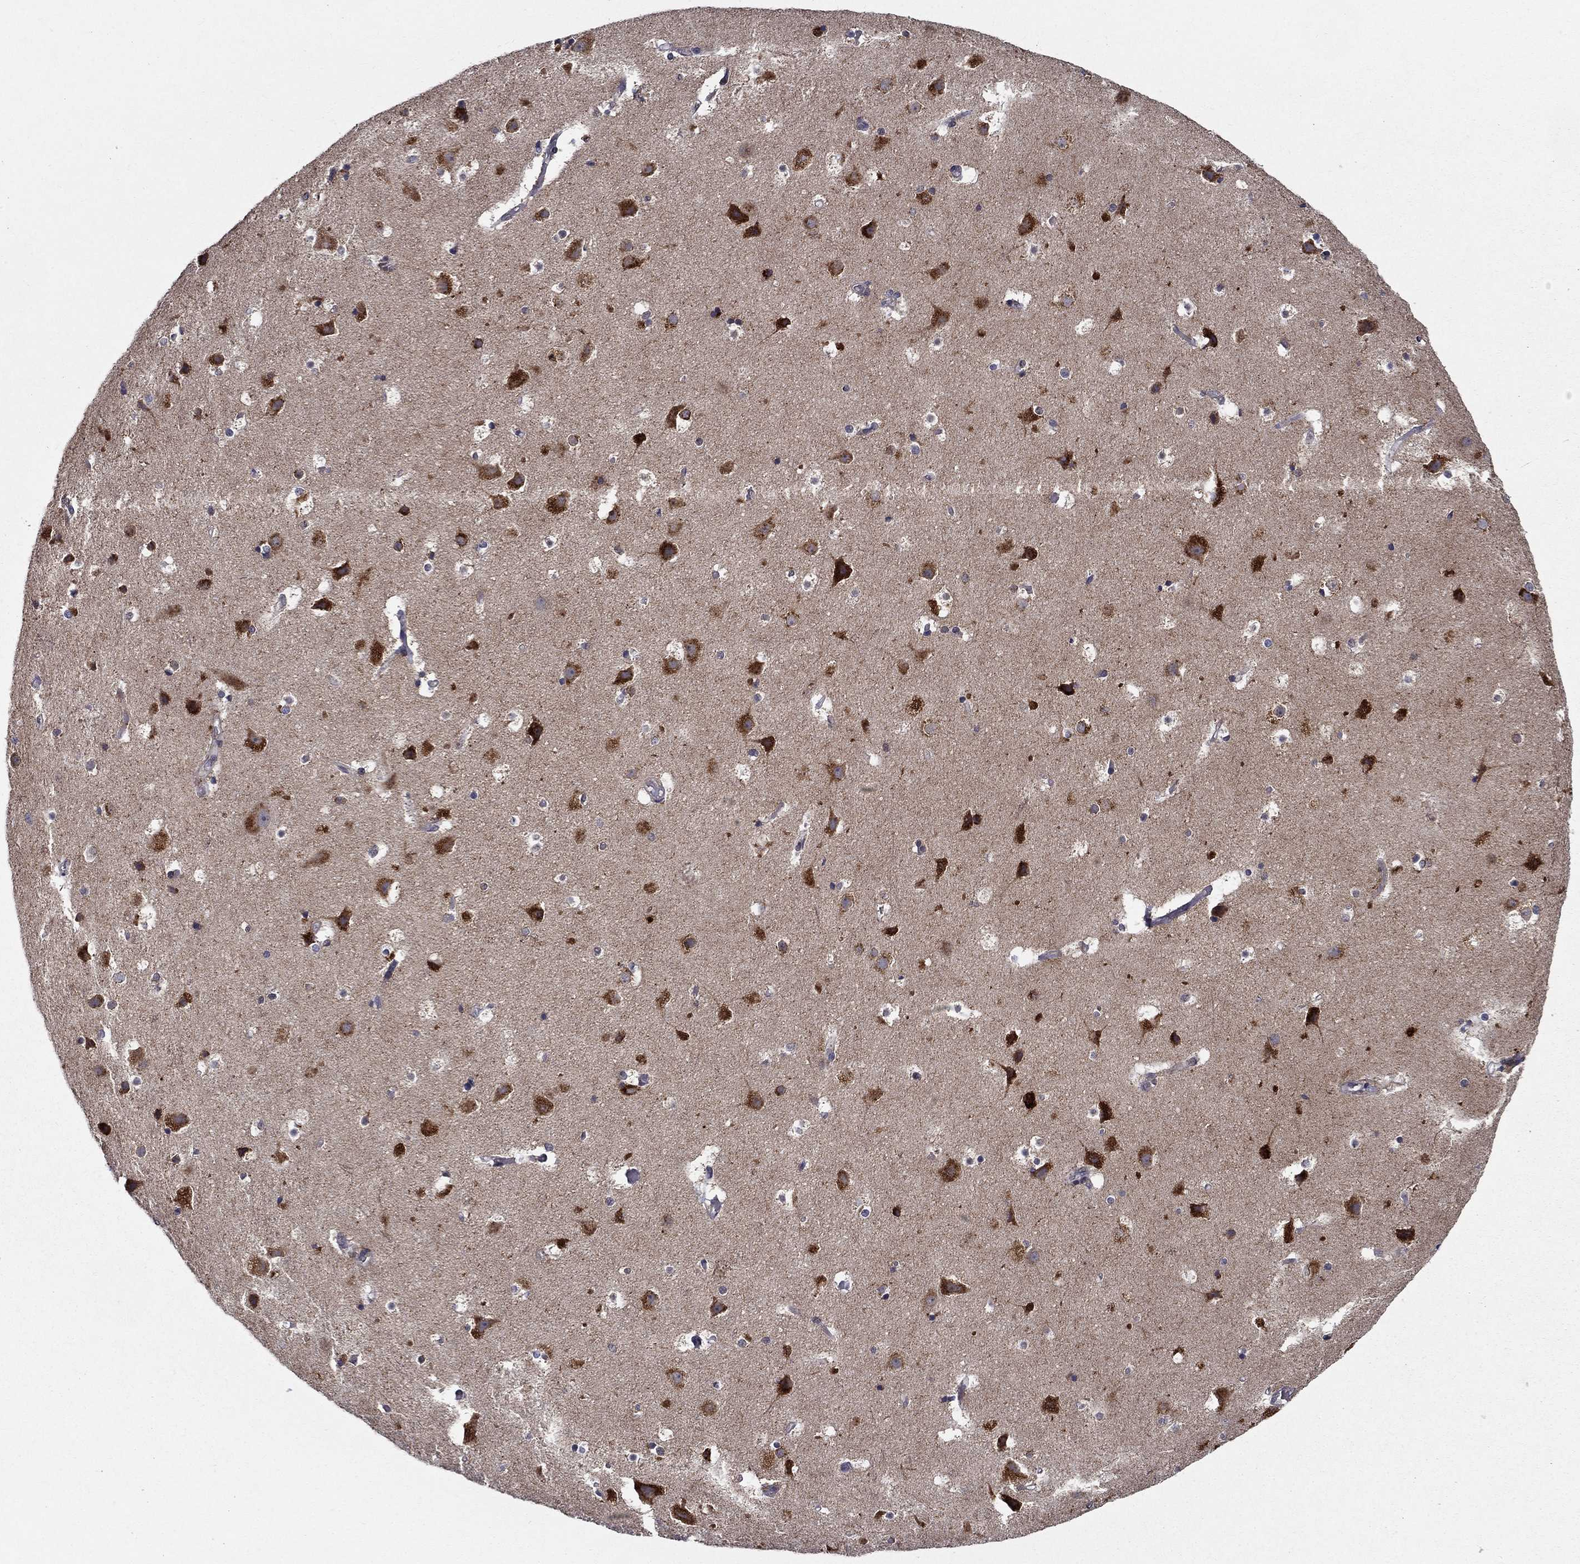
{"staining": {"intensity": "negative", "quantity": "none", "location": "none"}, "tissue": "cerebral cortex", "cell_type": "Endothelial cells", "image_type": "normal", "snomed": [{"axis": "morphology", "description": "Normal tissue, NOS"}, {"axis": "topography", "description": "Cerebral cortex"}], "caption": "Human cerebral cortex stained for a protein using IHC exhibits no positivity in endothelial cells.", "gene": "SLC2A13", "patient": {"sex": "female", "age": 52}}